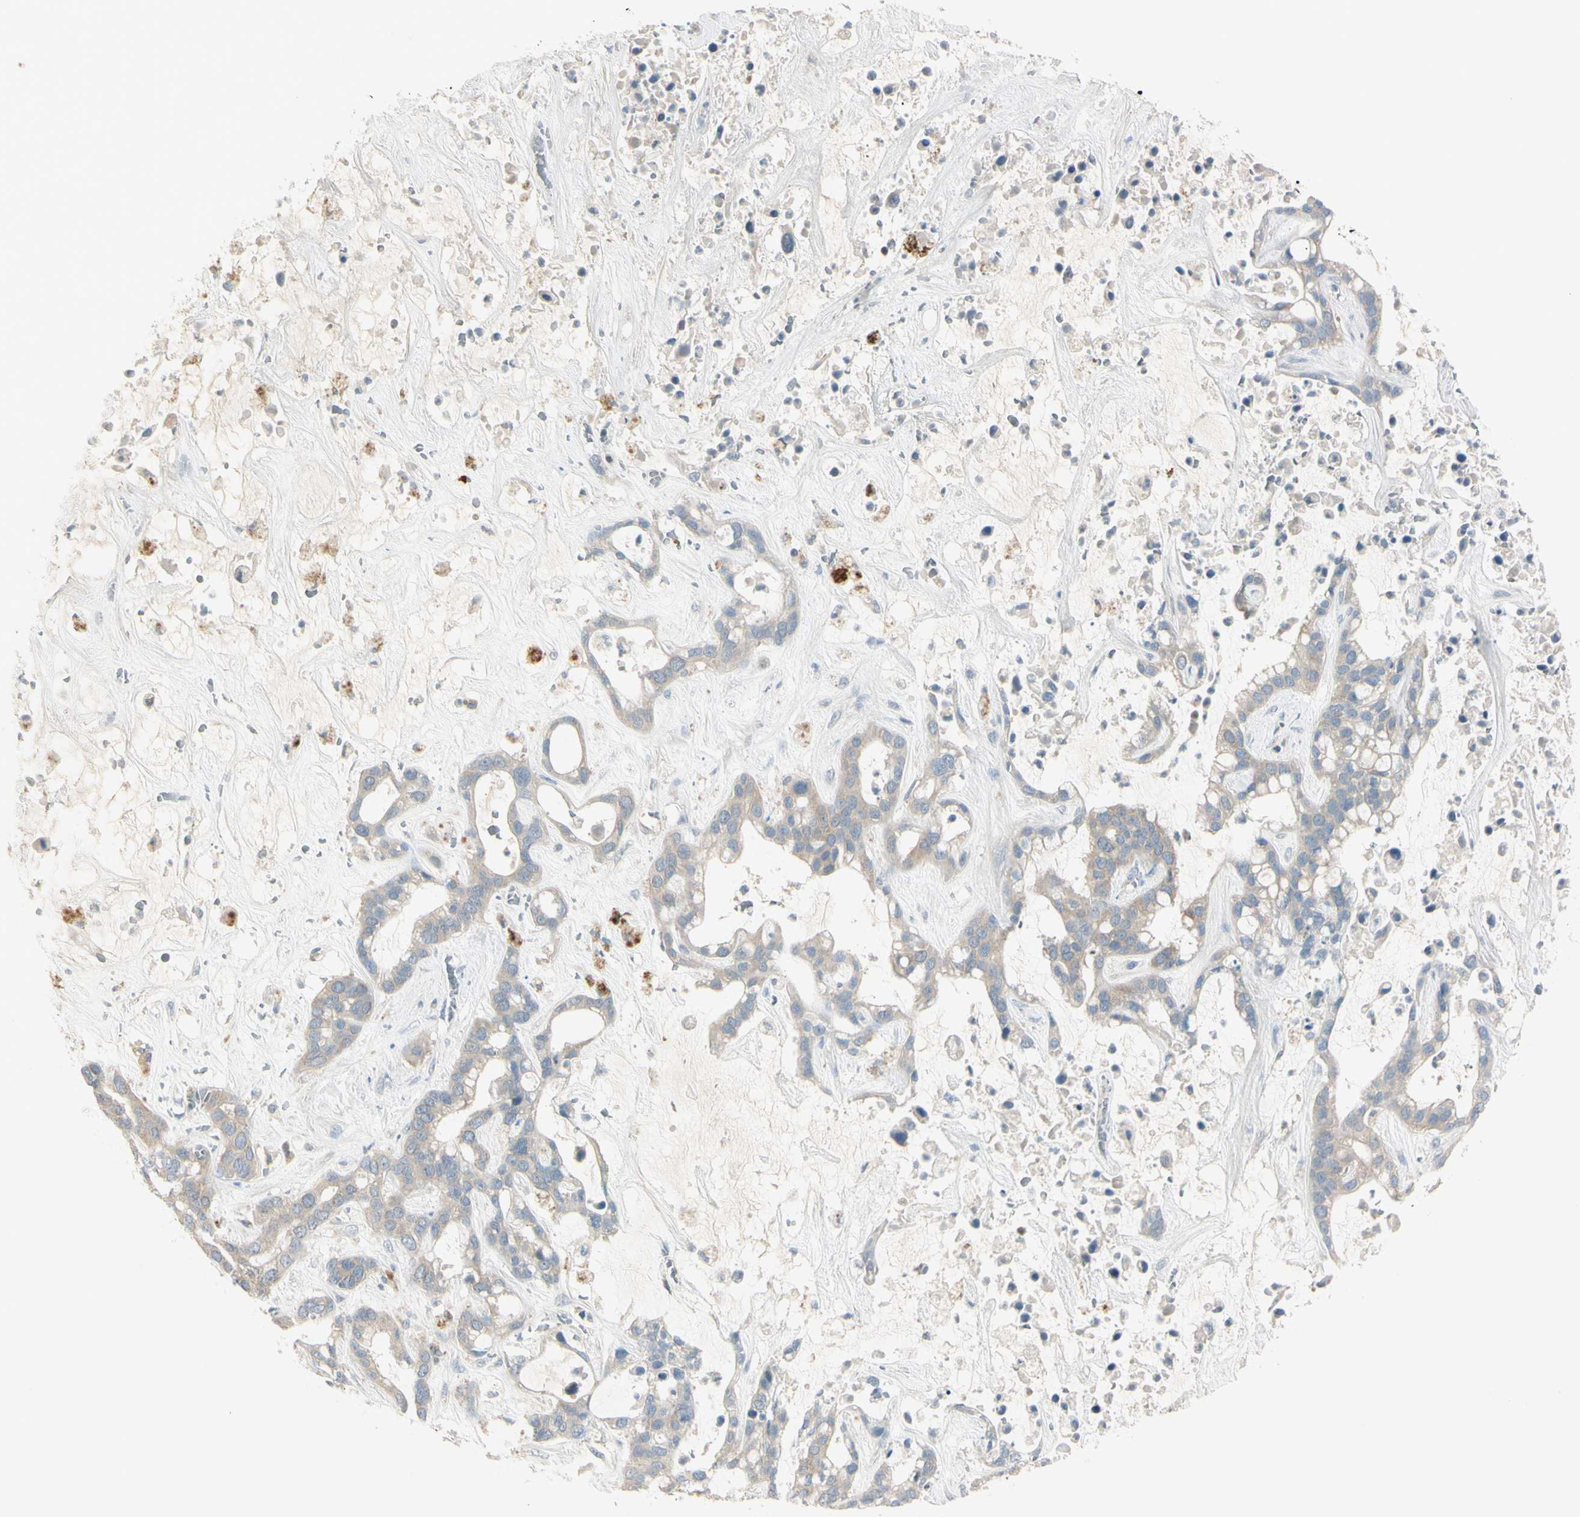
{"staining": {"intensity": "weak", "quantity": ">75%", "location": "cytoplasmic/membranous"}, "tissue": "liver cancer", "cell_type": "Tumor cells", "image_type": "cancer", "snomed": [{"axis": "morphology", "description": "Cholangiocarcinoma"}, {"axis": "topography", "description": "Liver"}], "caption": "A brown stain shows weak cytoplasmic/membranous staining of a protein in human cholangiocarcinoma (liver) tumor cells.", "gene": "AATK", "patient": {"sex": "female", "age": 65}}